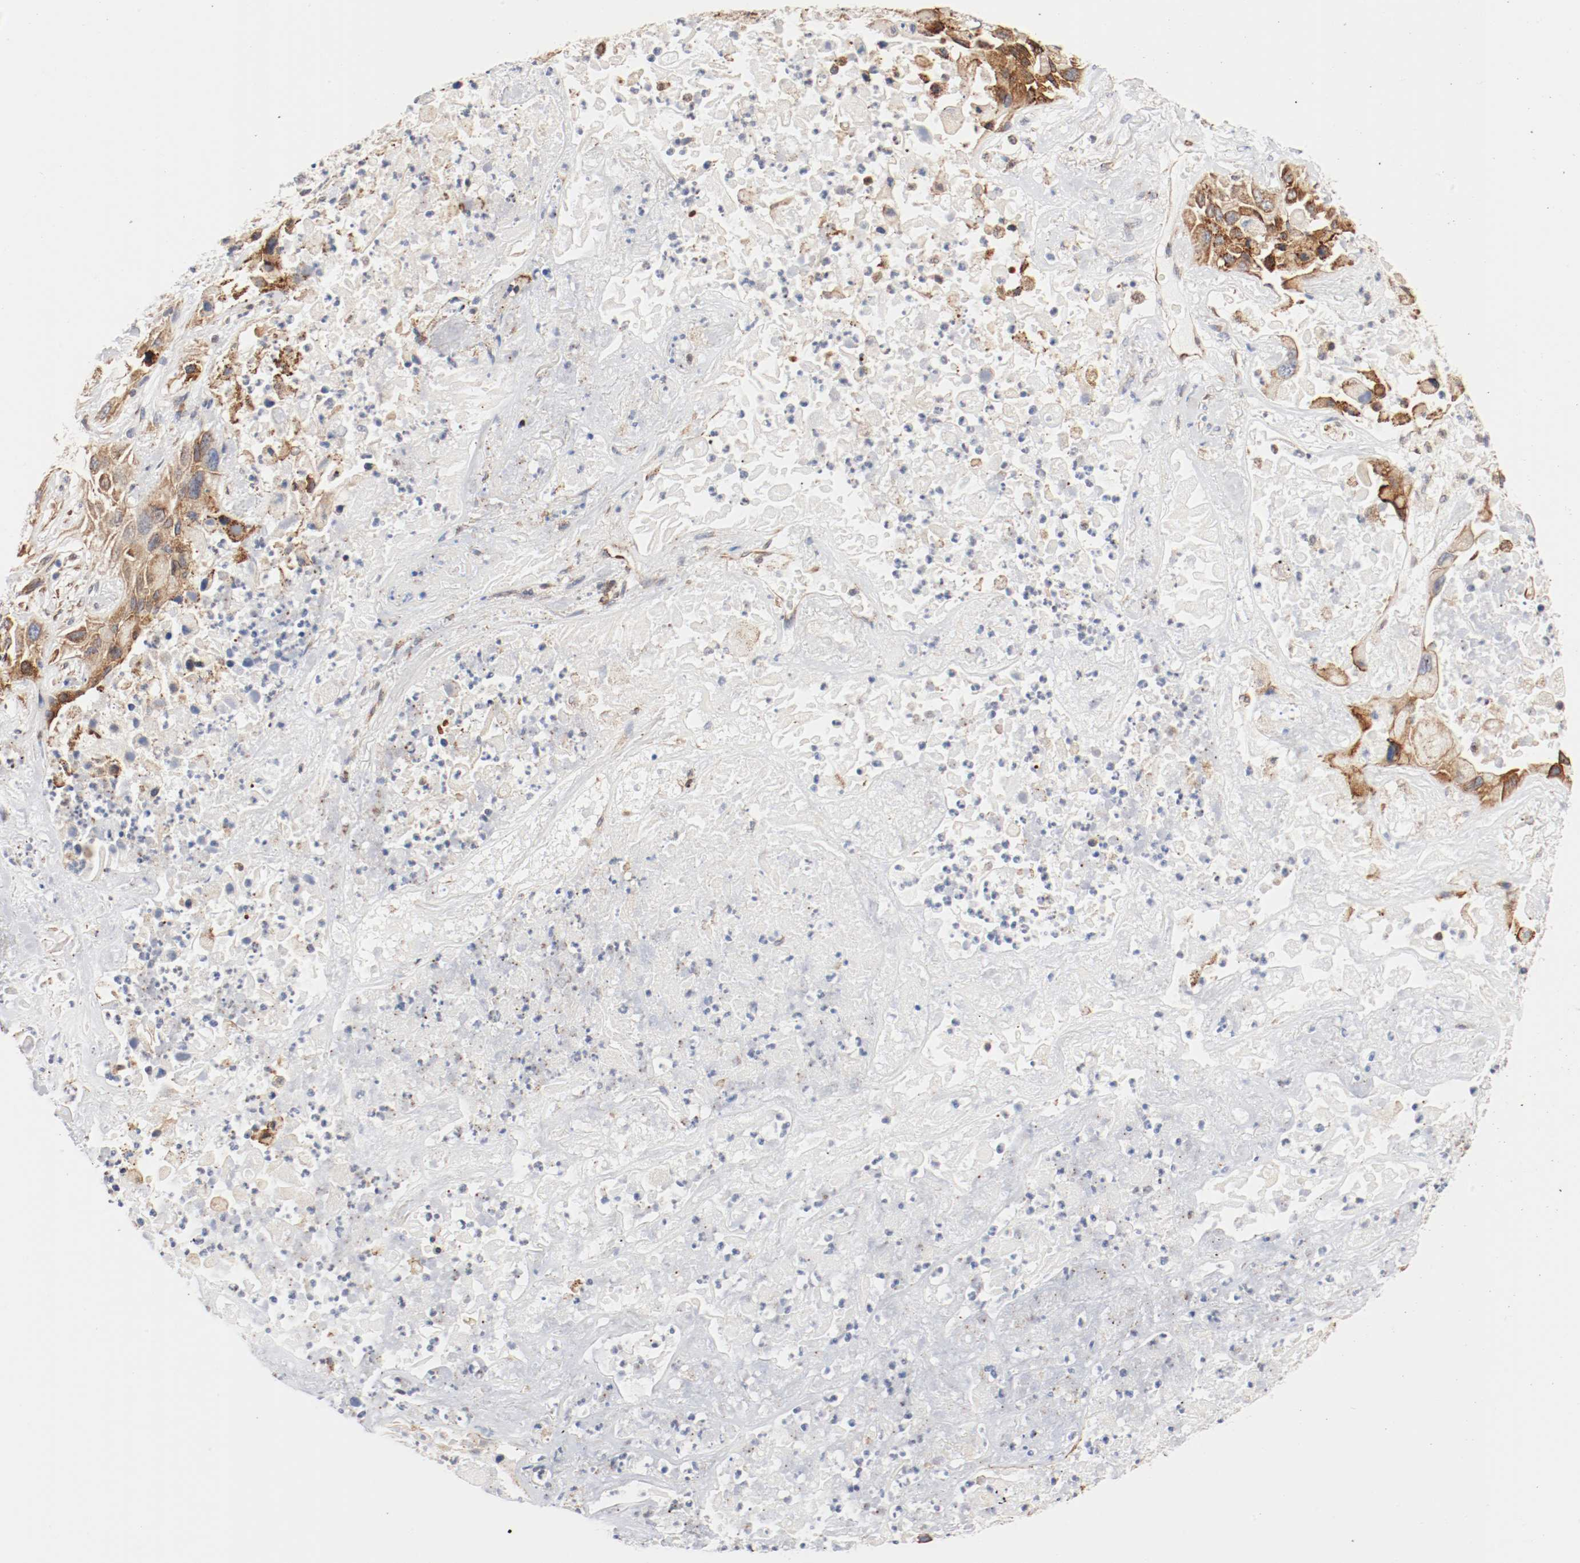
{"staining": {"intensity": "moderate", "quantity": ">75%", "location": "cytoplasmic/membranous"}, "tissue": "lung cancer", "cell_type": "Tumor cells", "image_type": "cancer", "snomed": [{"axis": "morphology", "description": "Squamous cell carcinoma, NOS"}, {"axis": "topography", "description": "Lung"}], "caption": "This image exhibits lung cancer stained with IHC to label a protein in brown. The cytoplasmic/membranous of tumor cells show moderate positivity for the protein. Nuclei are counter-stained blue.", "gene": "PDPK1", "patient": {"sex": "female", "age": 76}}